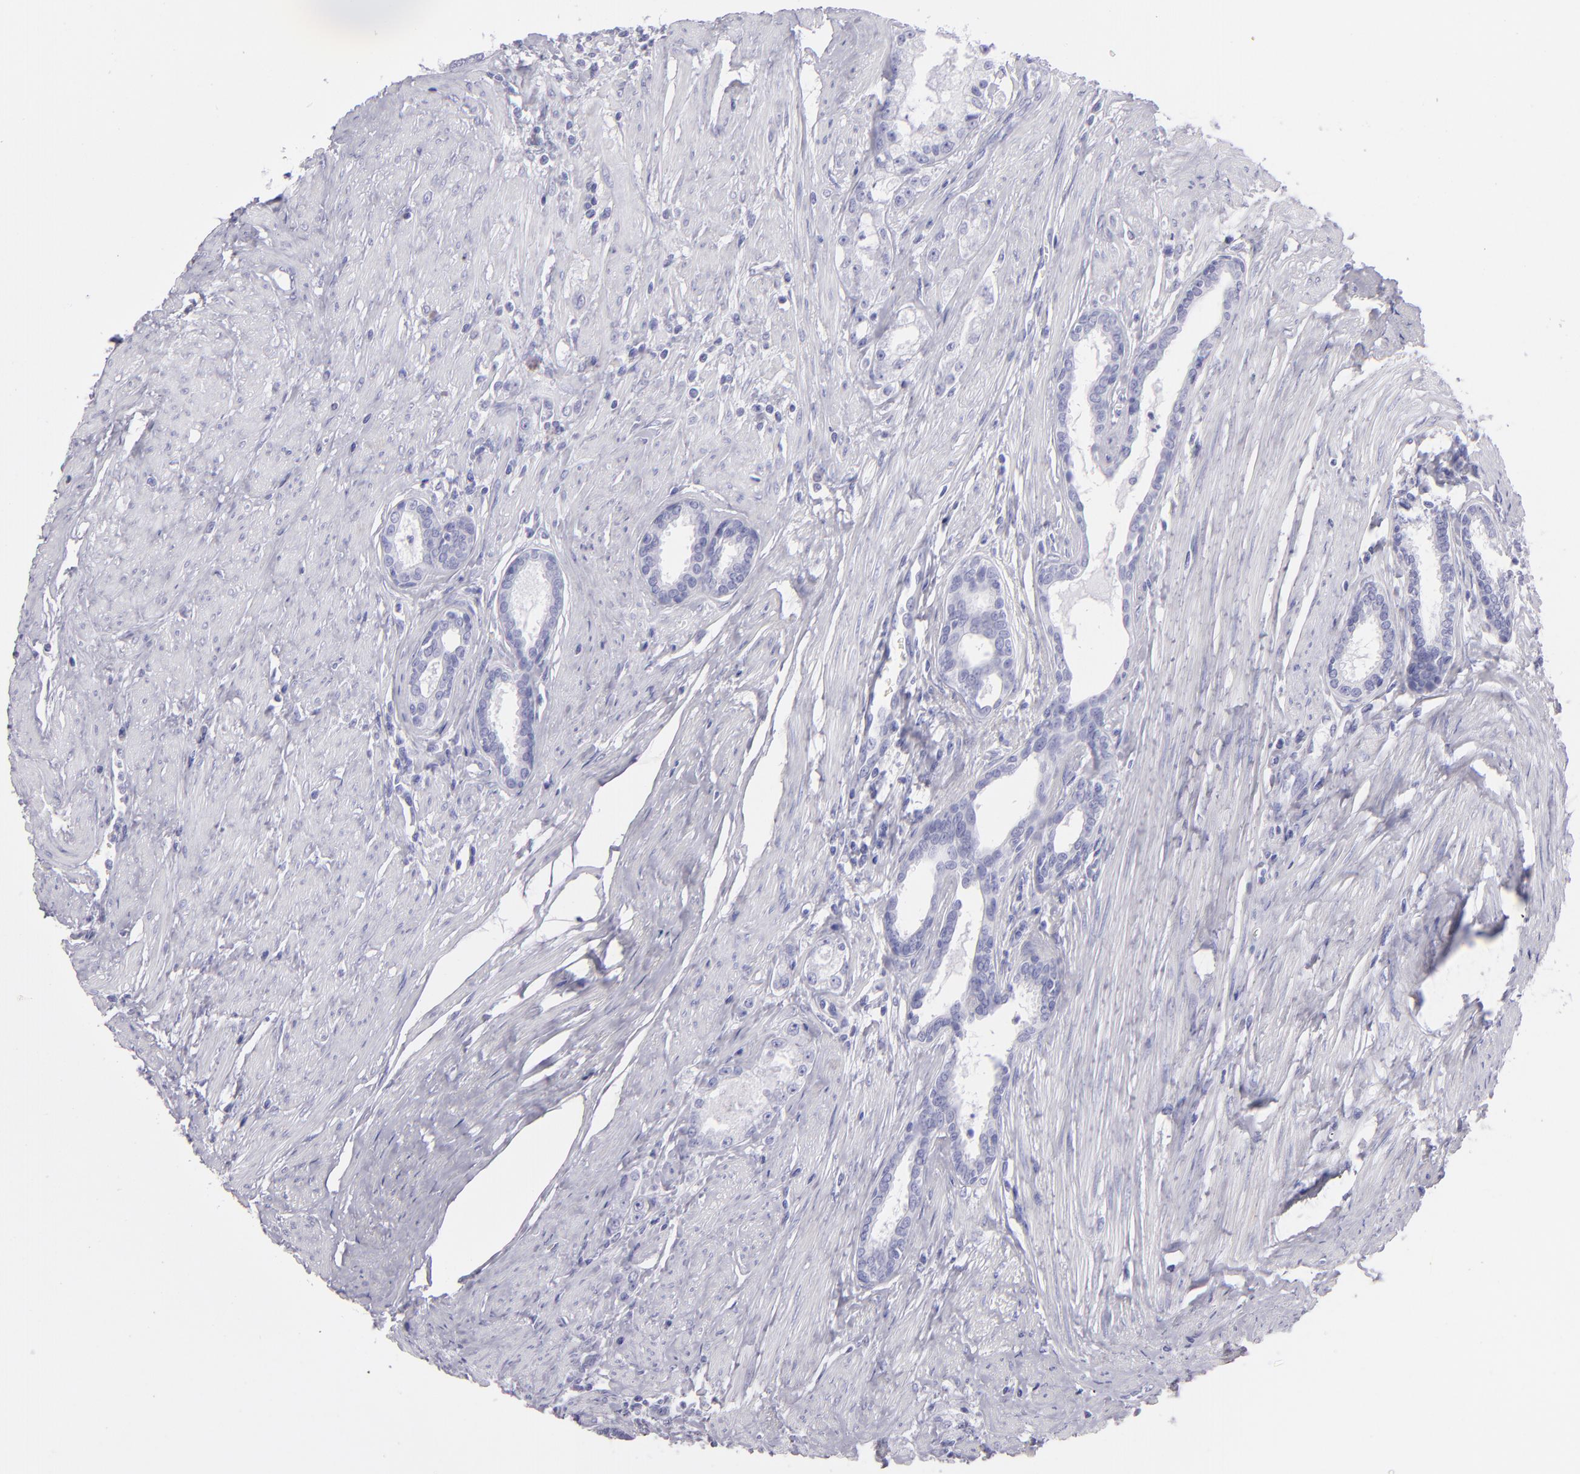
{"staining": {"intensity": "negative", "quantity": "none", "location": "none"}, "tissue": "prostate cancer", "cell_type": "Tumor cells", "image_type": "cancer", "snomed": [{"axis": "morphology", "description": "Adenocarcinoma, Medium grade"}, {"axis": "topography", "description": "Prostate"}], "caption": "Micrograph shows no significant protein expression in tumor cells of prostate cancer.", "gene": "PVALB", "patient": {"sex": "male", "age": 72}}